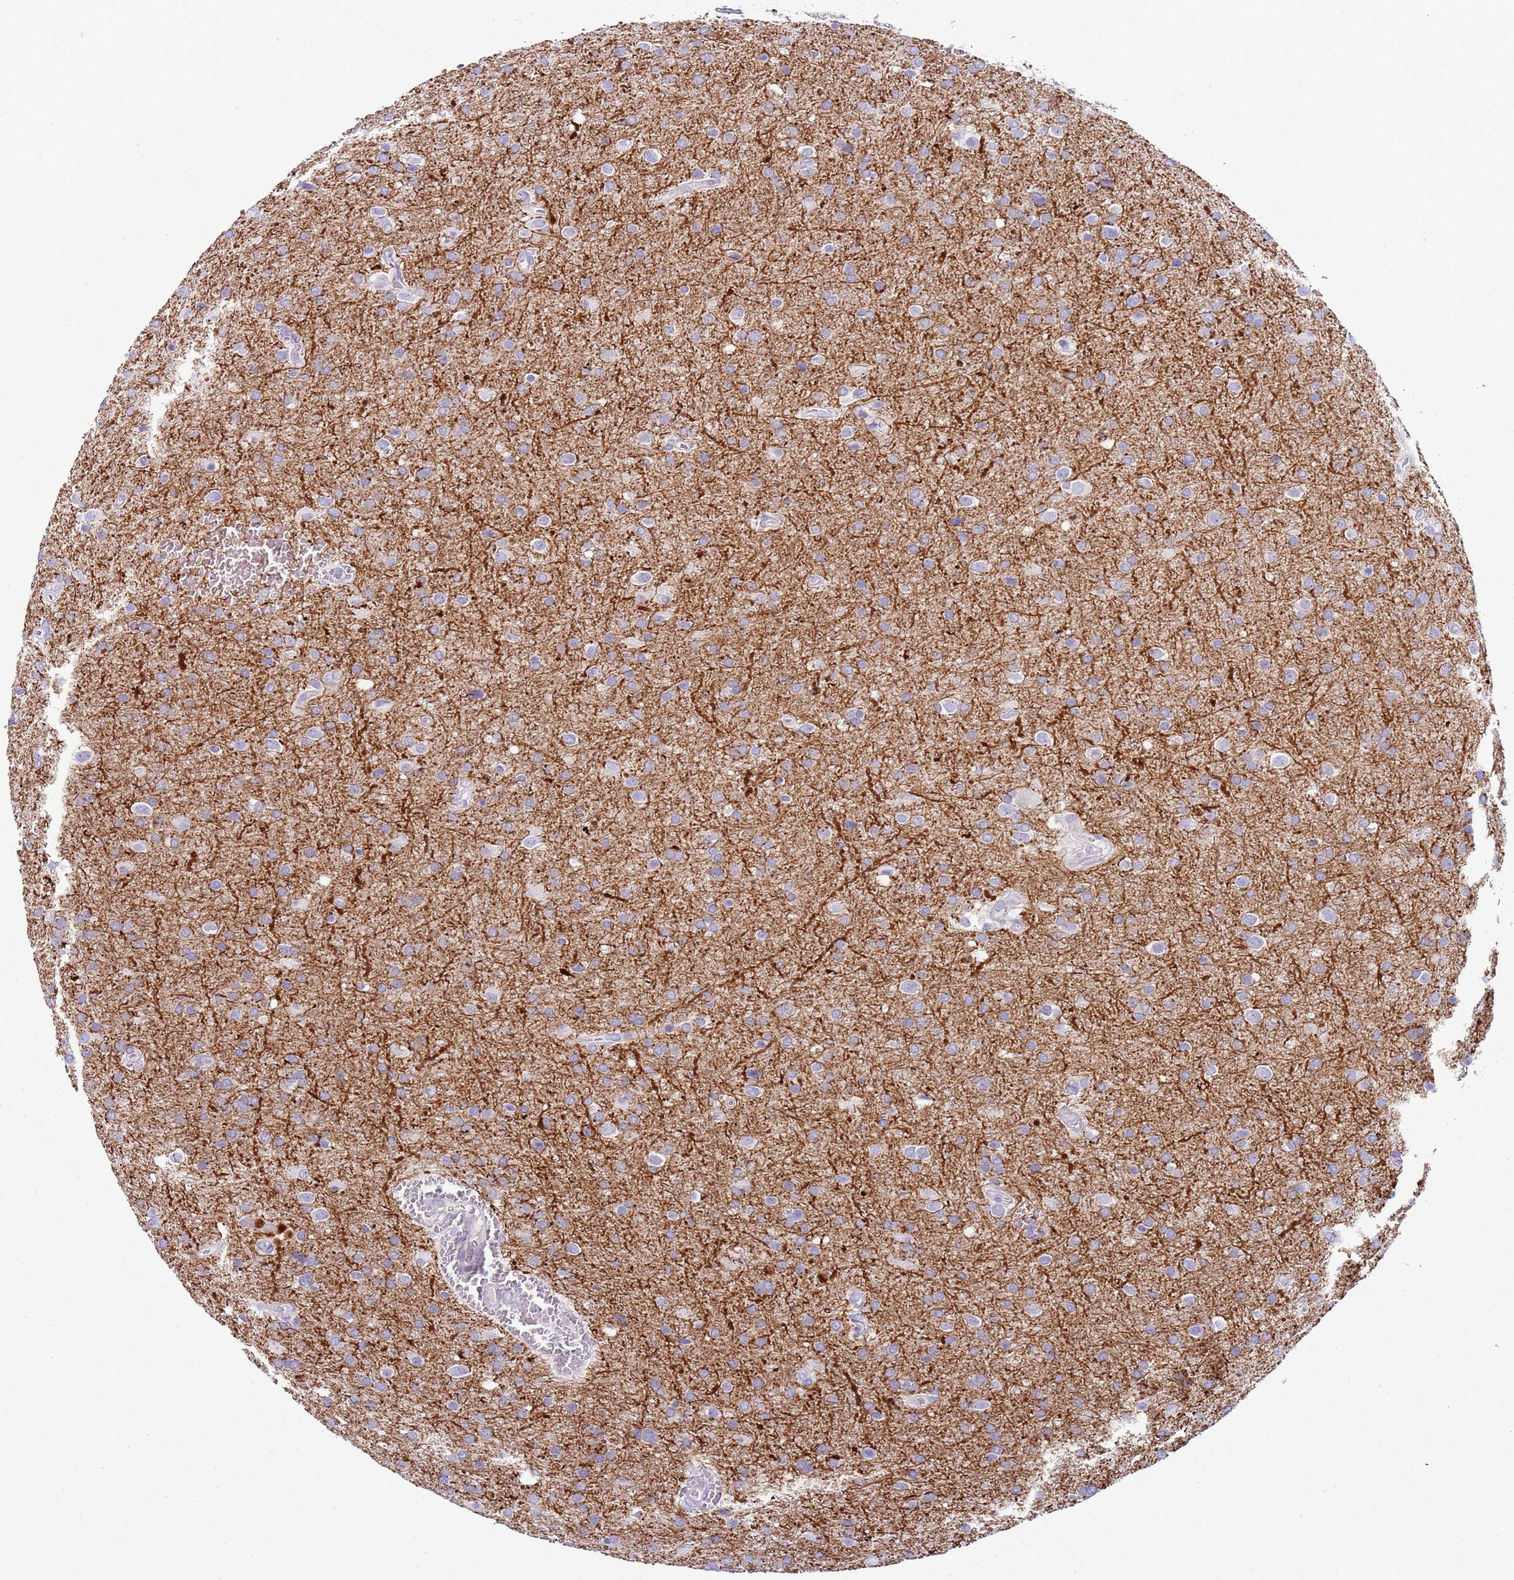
{"staining": {"intensity": "negative", "quantity": "none", "location": "none"}, "tissue": "glioma", "cell_type": "Tumor cells", "image_type": "cancer", "snomed": [{"axis": "morphology", "description": "Glioma, malignant, Low grade"}, {"axis": "topography", "description": "Brain"}], "caption": "DAB (3,3'-diaminobenzidine) immunohistochemical staining of malignant glioma (low-grade) reveals no significant positivity in tumor cells.", "gene": "NBPF20", "patient": {"sex": "female", "age": 32}}